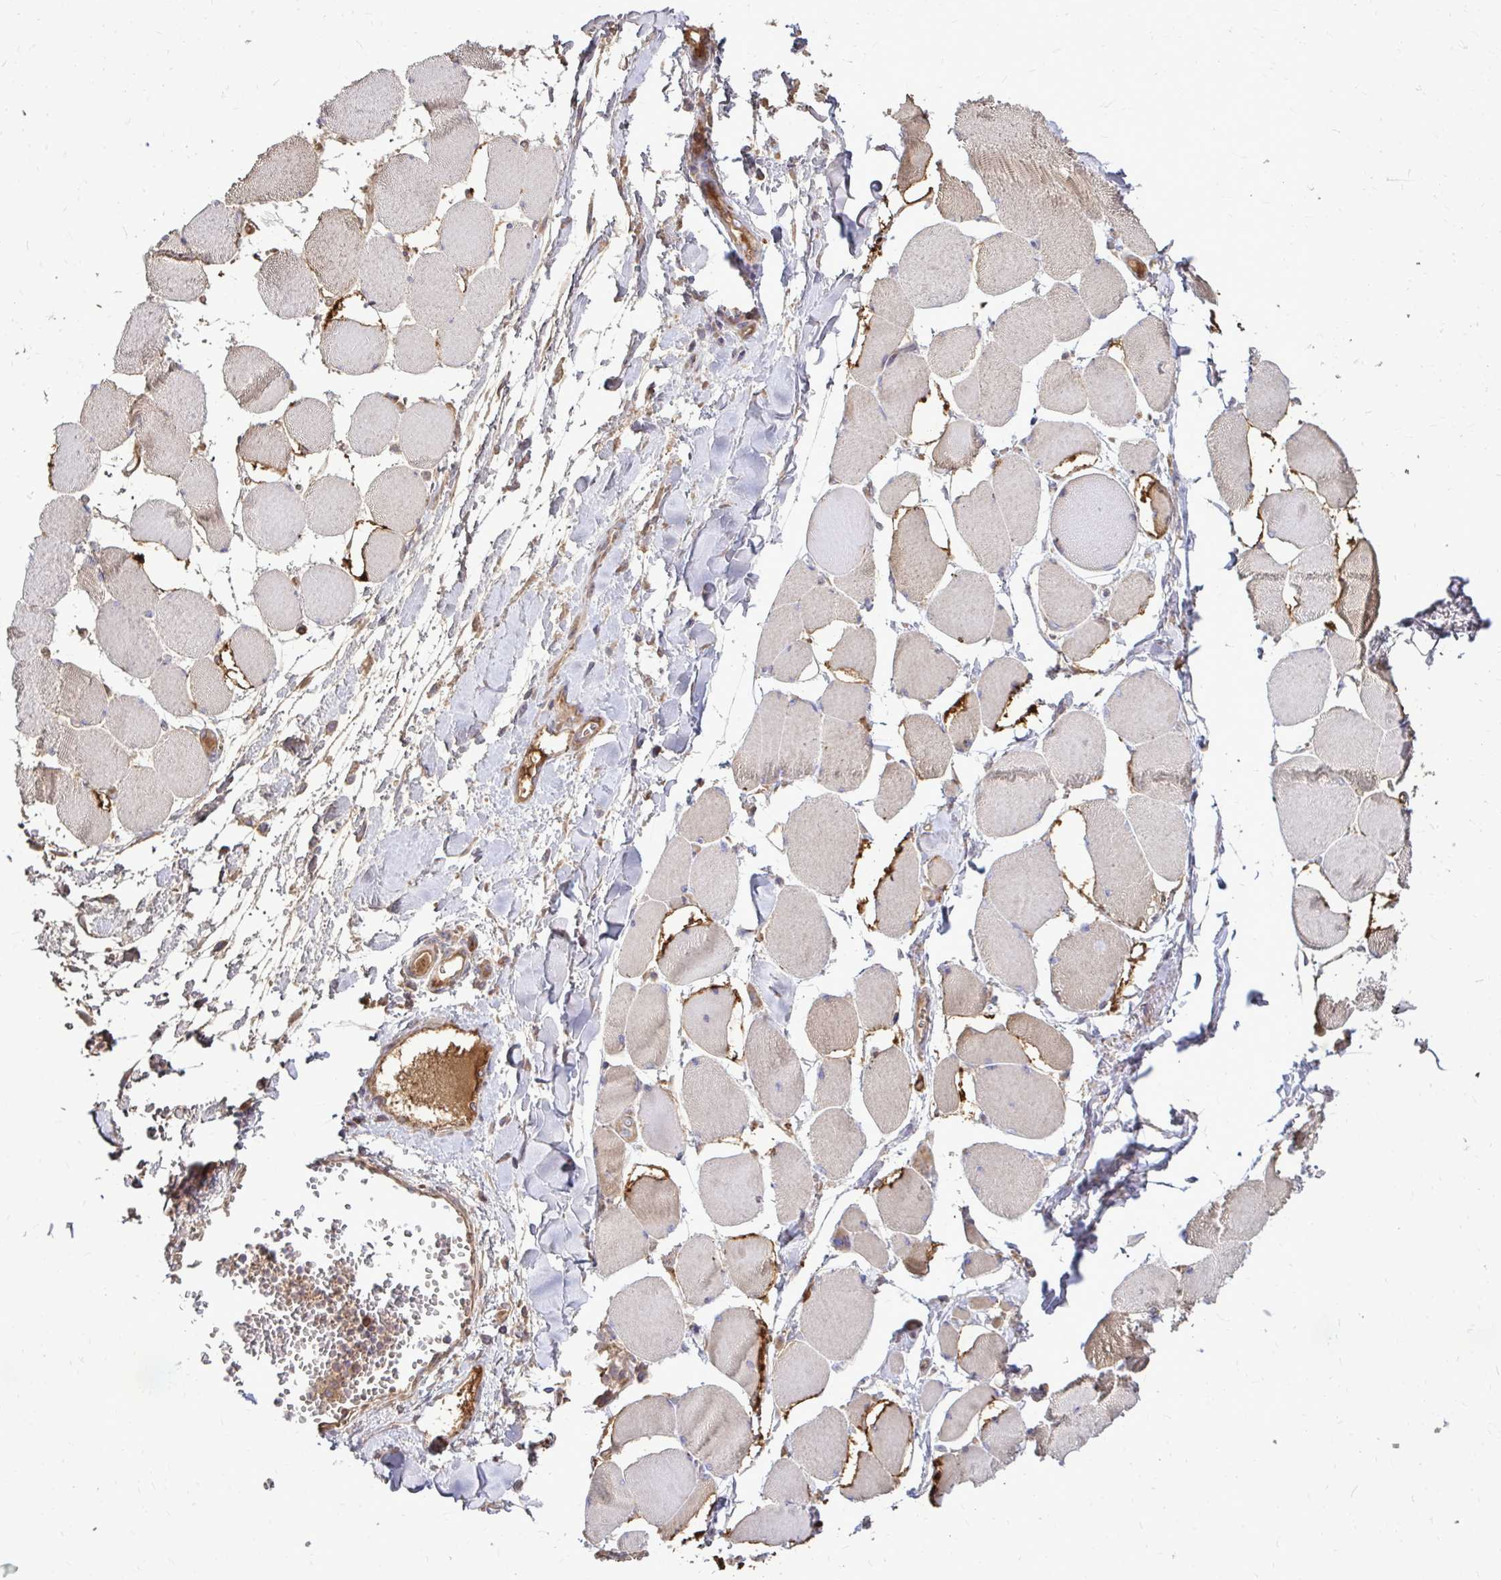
{"staining": {"intensity": "moderate", "quantity": "25%-75%", "location": "cytoplasmic/membranous"}, "tissue": "skeletal muscle", "cell_type": "Myocytes", "image_type": "normal", "snomed": [{"axis": "morphology", "description": "Normal tissue, NOS"}, {"axis": "topography", "description": "Skeletal muscle"}], "caption": "Immunohistochemistry (IHC) (DAB) staining of benign human skeletal muscle displays moderate cytoplasmic/membranous protein staining in approximately 25%-75% of myocytes. The protein of interest is shown in brown color, while the nuclei are stained blue.", "gene": "FMR1", "patient": {"sex": "female", "age": 75}}